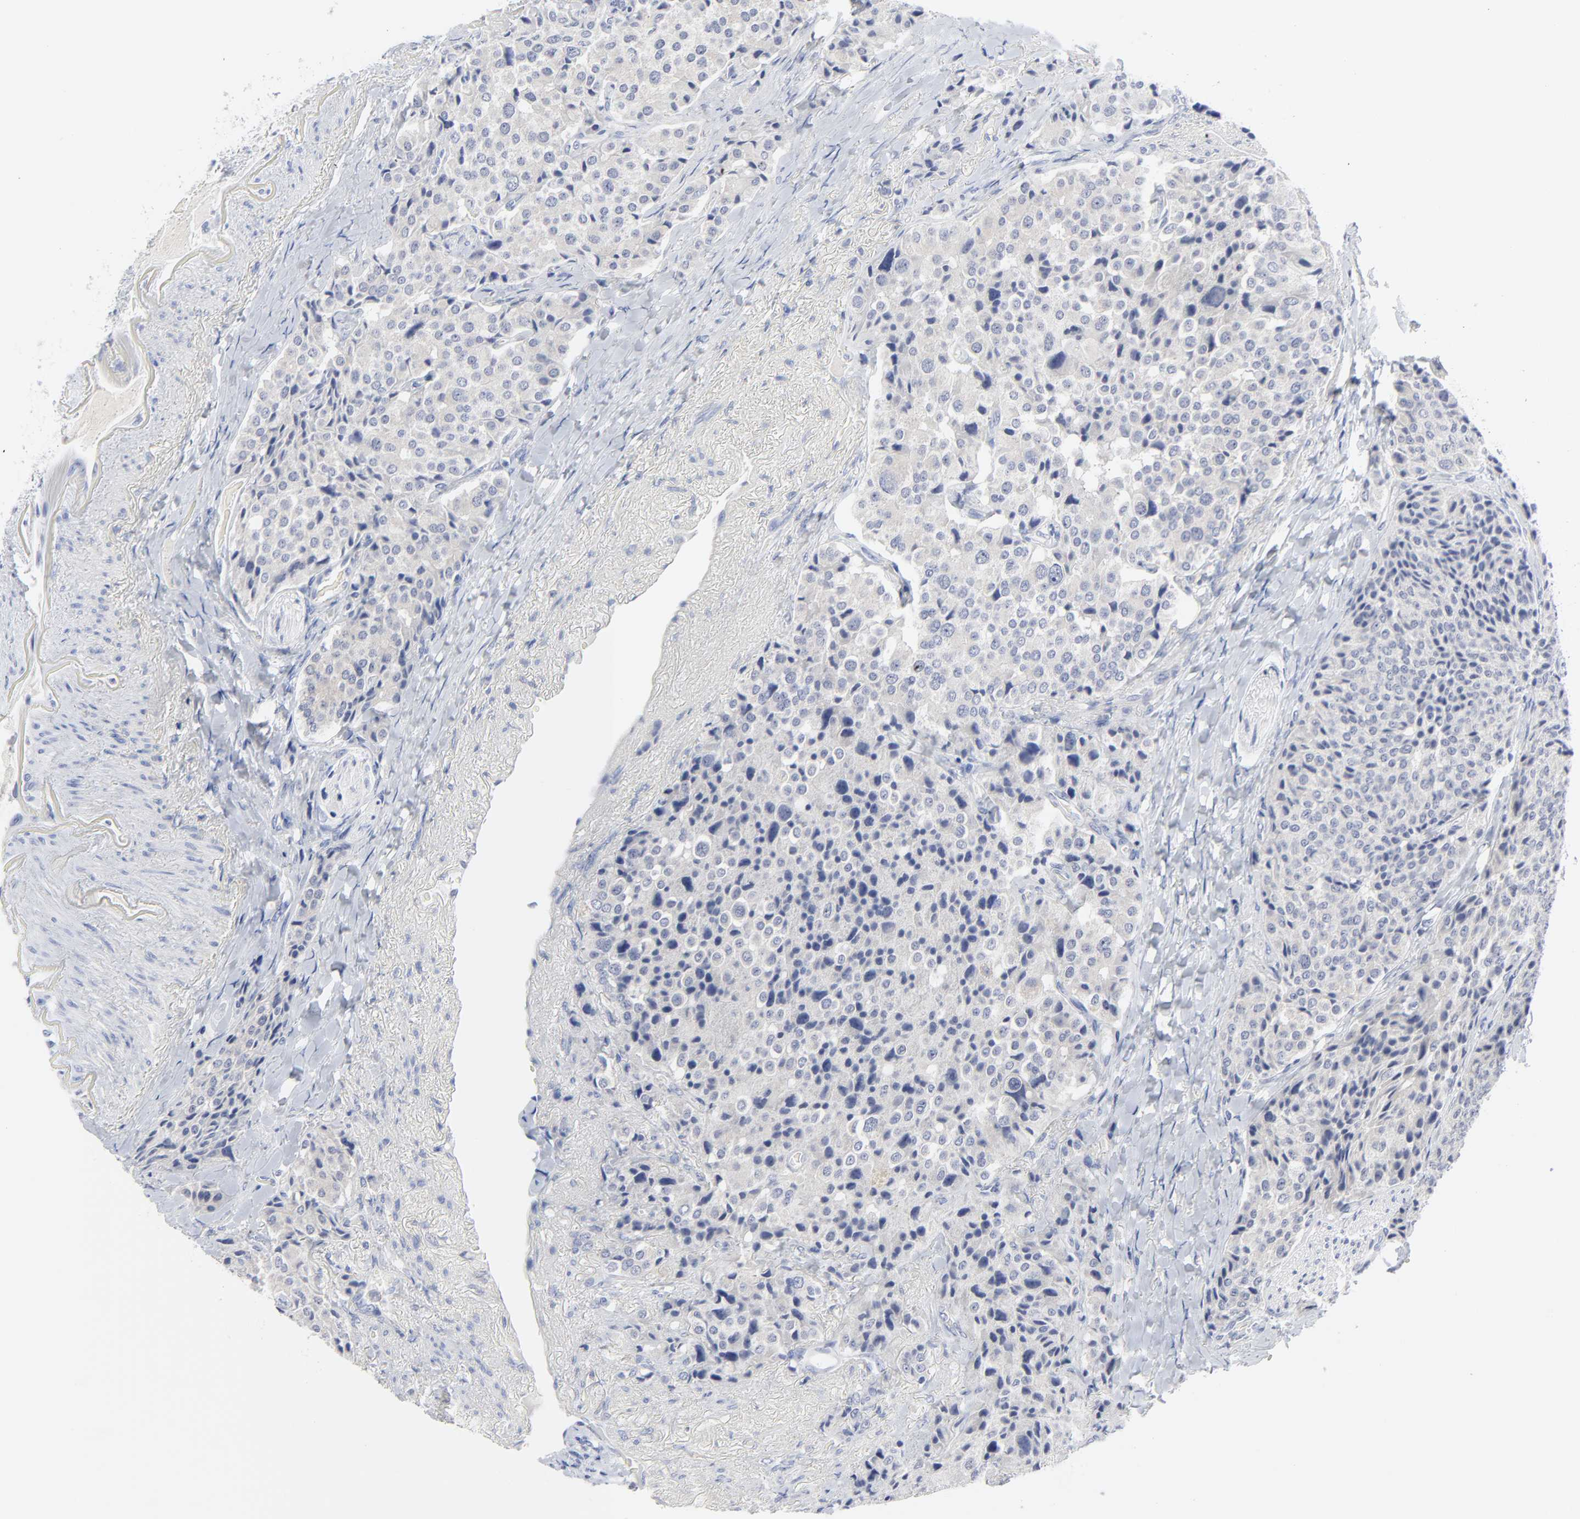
{"staining": {"intensity": "negative", "quantity": "none", "location": "none"}, "tissue": "carcinoid", "cell_type": "Tumor cells", "image_type": "cancer", "snomed": [{"axis": "morphology", "description": "Carcinoid, malignant, NOS"}, {"axis": "topography", "description": "Colon"}], "caption": "High power microscopy histopathology image of an IHC image of carcinoid, revealing no significant positivity in tumor cells.", "gene": "CLEC4G", "patient": {"sex": "female", "age": 61}}